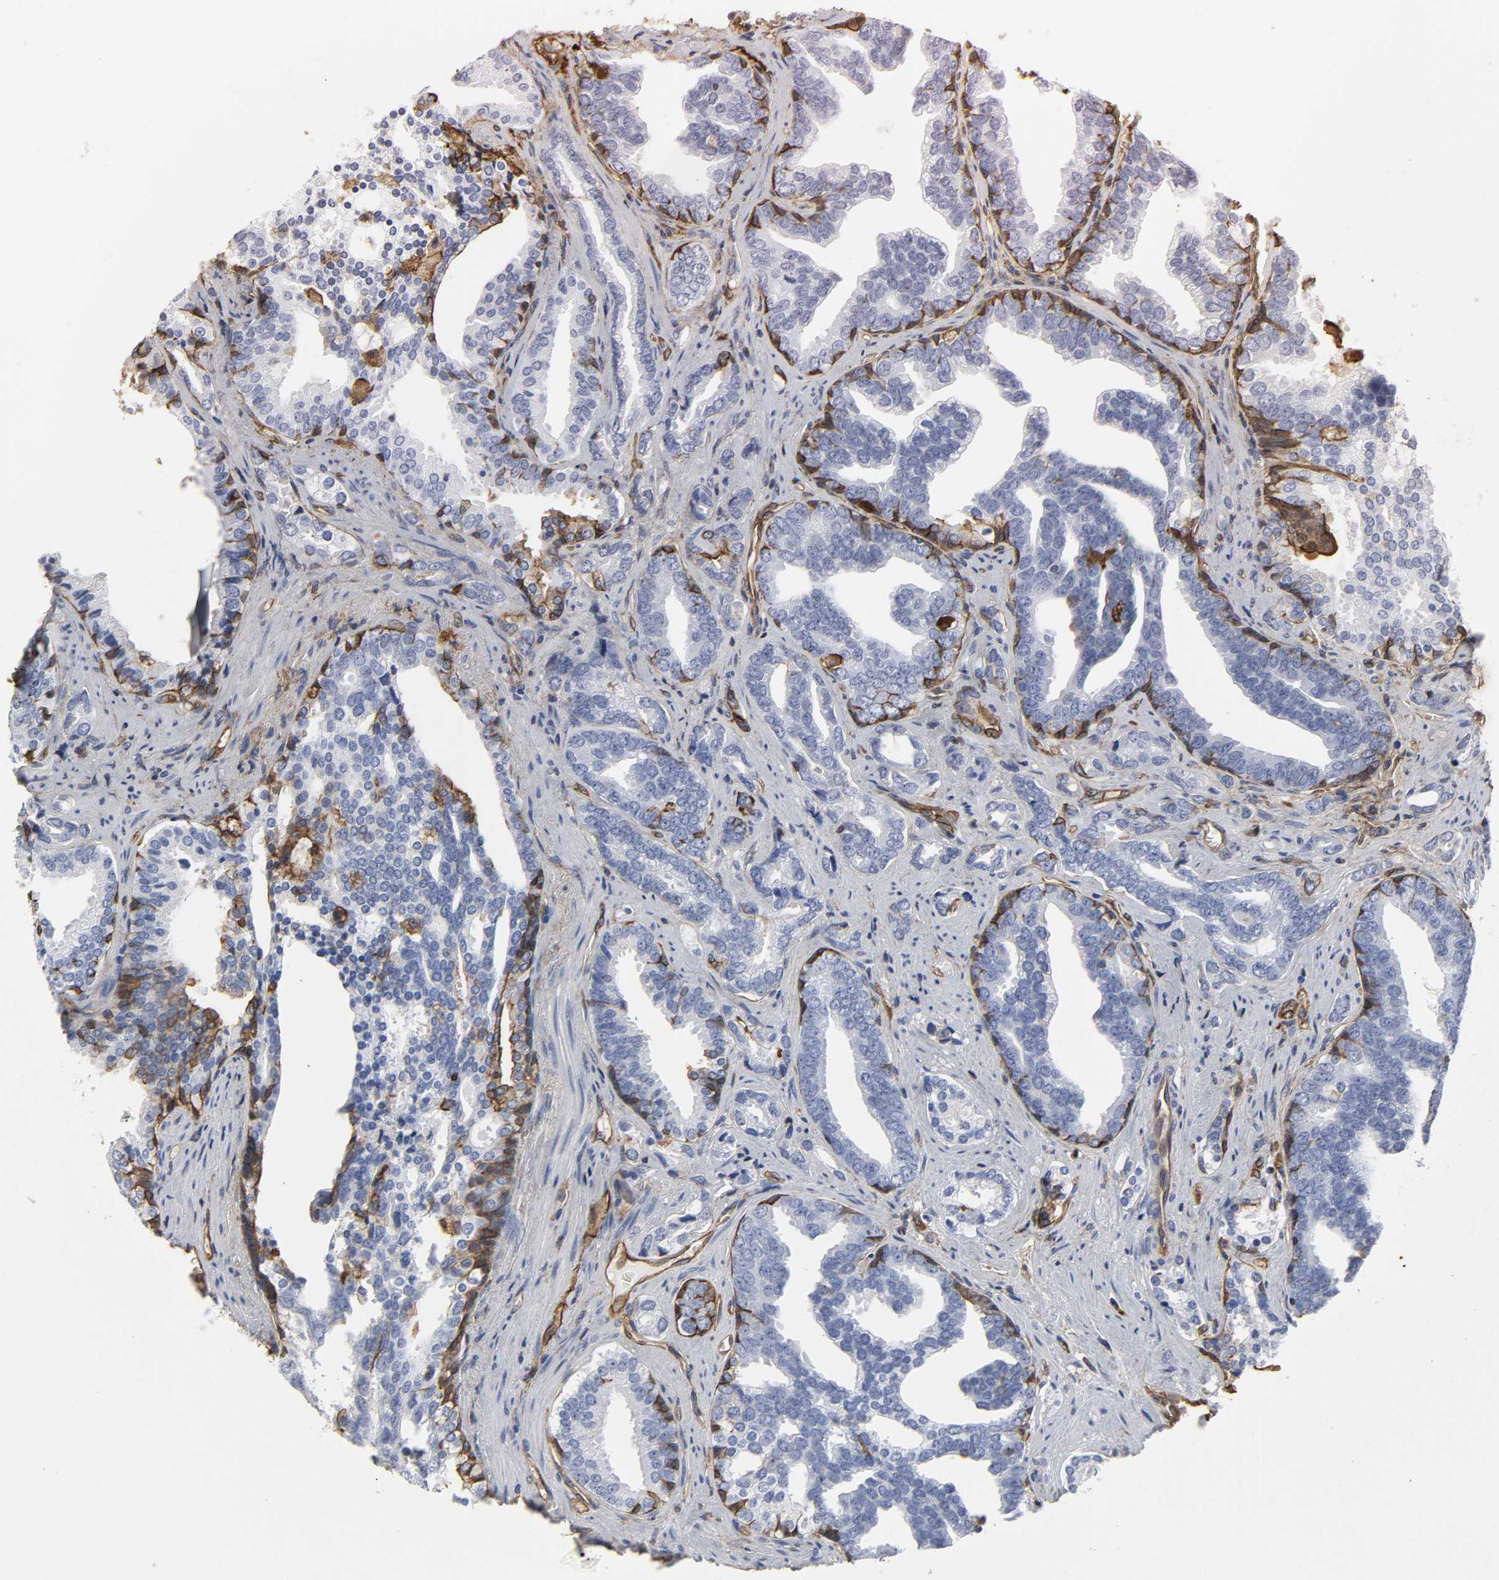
{"staining": {"intensity": "moderate", "quantity": "<25%", "location": "cytoplasmic/membranous"}, "tissue": "prostate cancer", "cell_type": "Tumor cells", "image_type": "cancer", "snomed": [{"axis": "morphology", "description": "Adenocarcinoma, High grade"}, {"axis": "topography", "description": "Prostate"}], "caption": "Adenocarcinoma (high-grade) (prostate) stained with DAB immunohistochemistry exhibits low levels of moderate cytoplasmic/membranous expression in approximately <25% of tumor cells.", "gene": "ANXA2", "patient": {"sex": "male", "age": 67}}